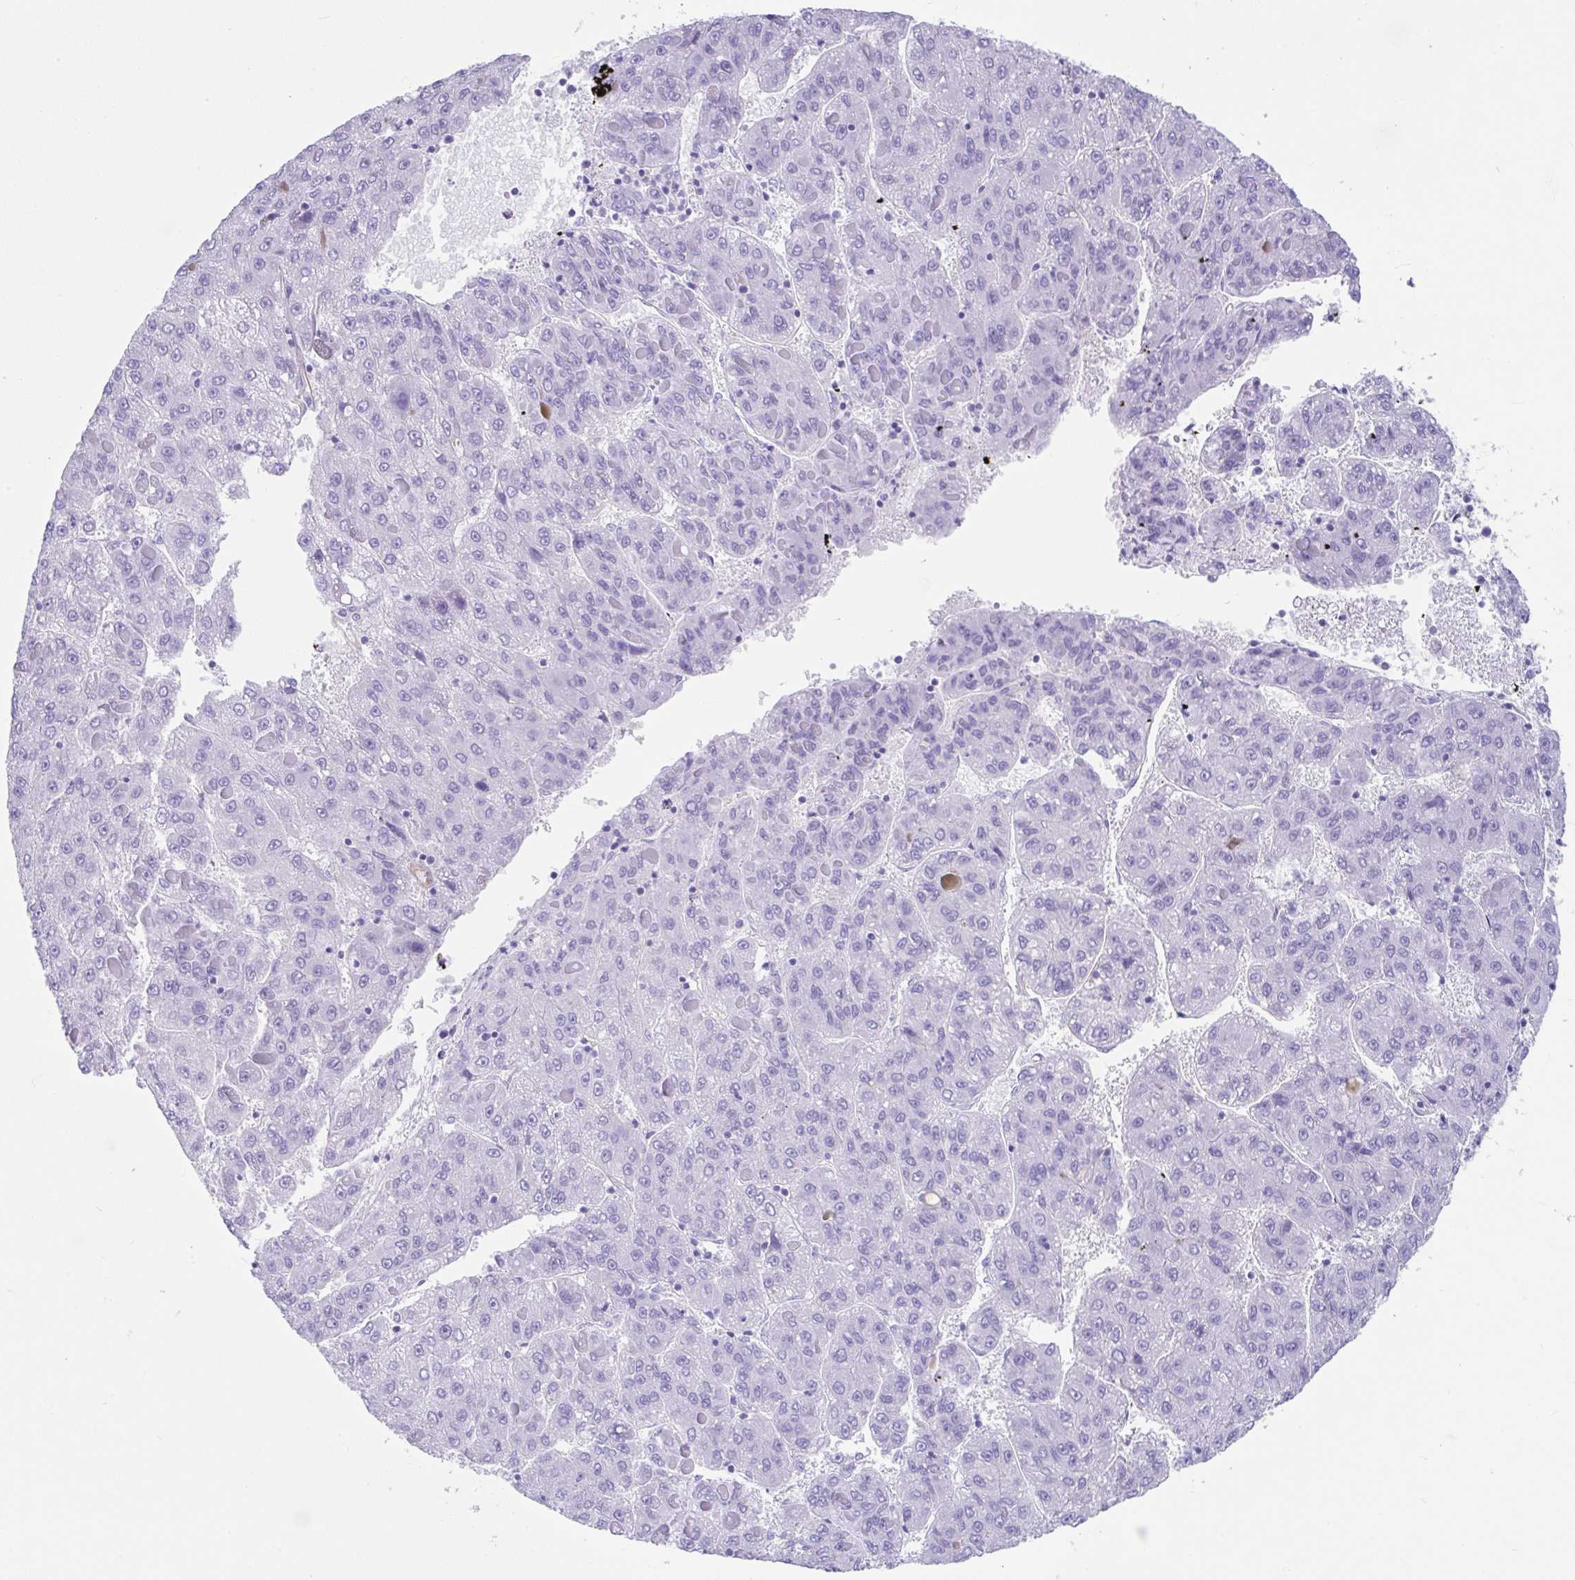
{"staining": {"intensity": "negative", "quantity": "none", "location": "none"}, "tissue": "liver cancer", "cell_type": "Tumor cells", "image_type": "cancer", "snomed": [{"axis": "morphology", "description": "Carcinoma, Hepatocellular, NOS"}, {"axis": "topography", "description": "Liver"}], "caption": "There is no significant expression in tumor cells of hepatocellular carcinoma (liver).", "gene": "FAM107A", "patient": {"sex": "female", "age": 82}}